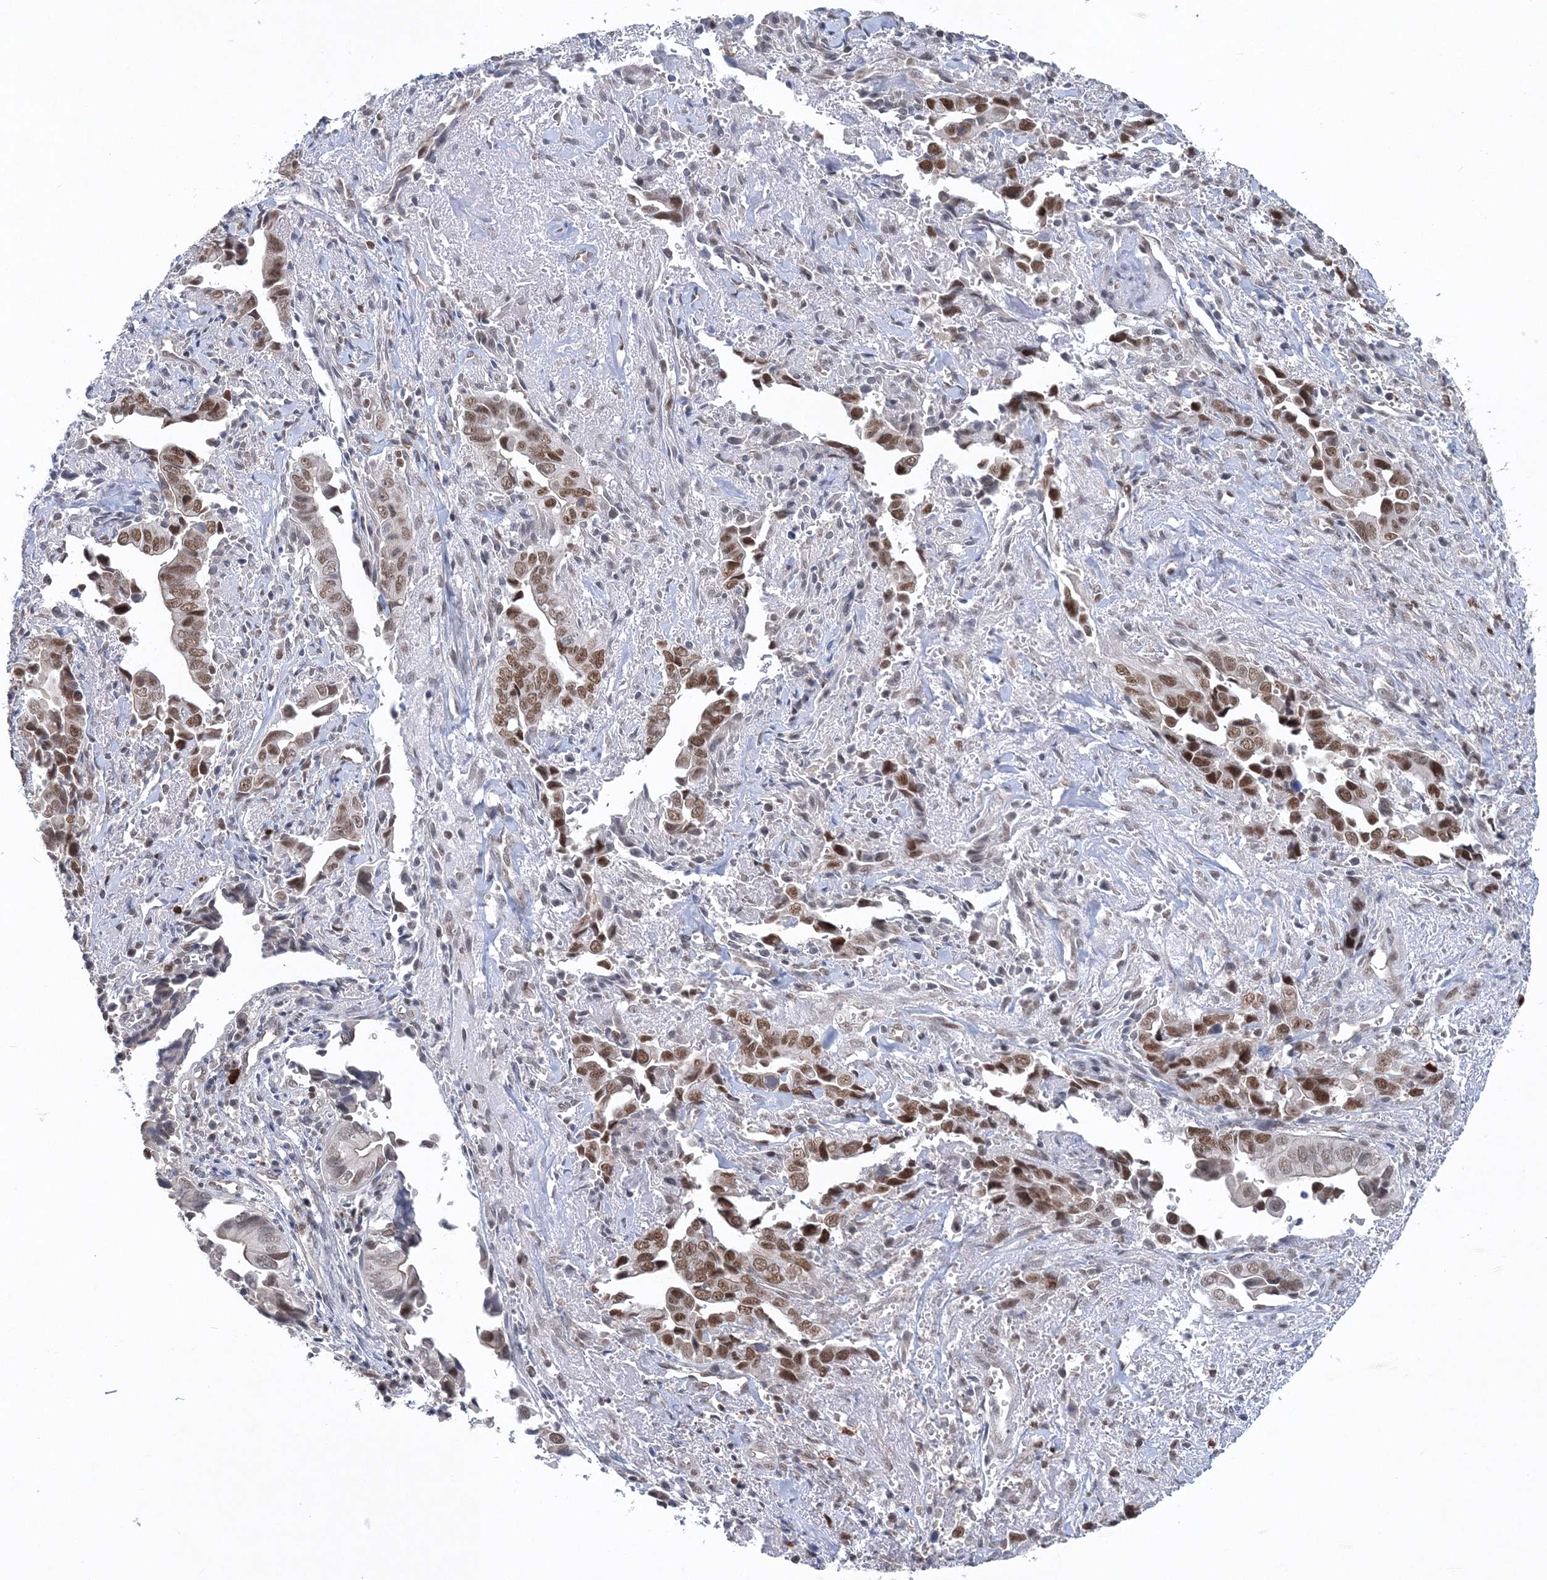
{"staining": {"intensity": "moderate", "quantity": ">75%", "location": "nuclear"}, "tissue": "liver cancer", "cell_type": "Tumor cells", "image_type": "cancer", "snomed": [{"axis": "morphology", "description": "Cholangiocarcinoma"}, {"axis": "topography", "description": "Liver"}], "caption": "DAB immunohistochemical staining of human liver cholangiocarcinoma exhibits moderate nuclear protein positivity in approximately >75% of tumor cells.", "gene": "PDS5A", "patient": {"sex": "female", "age": 79}}